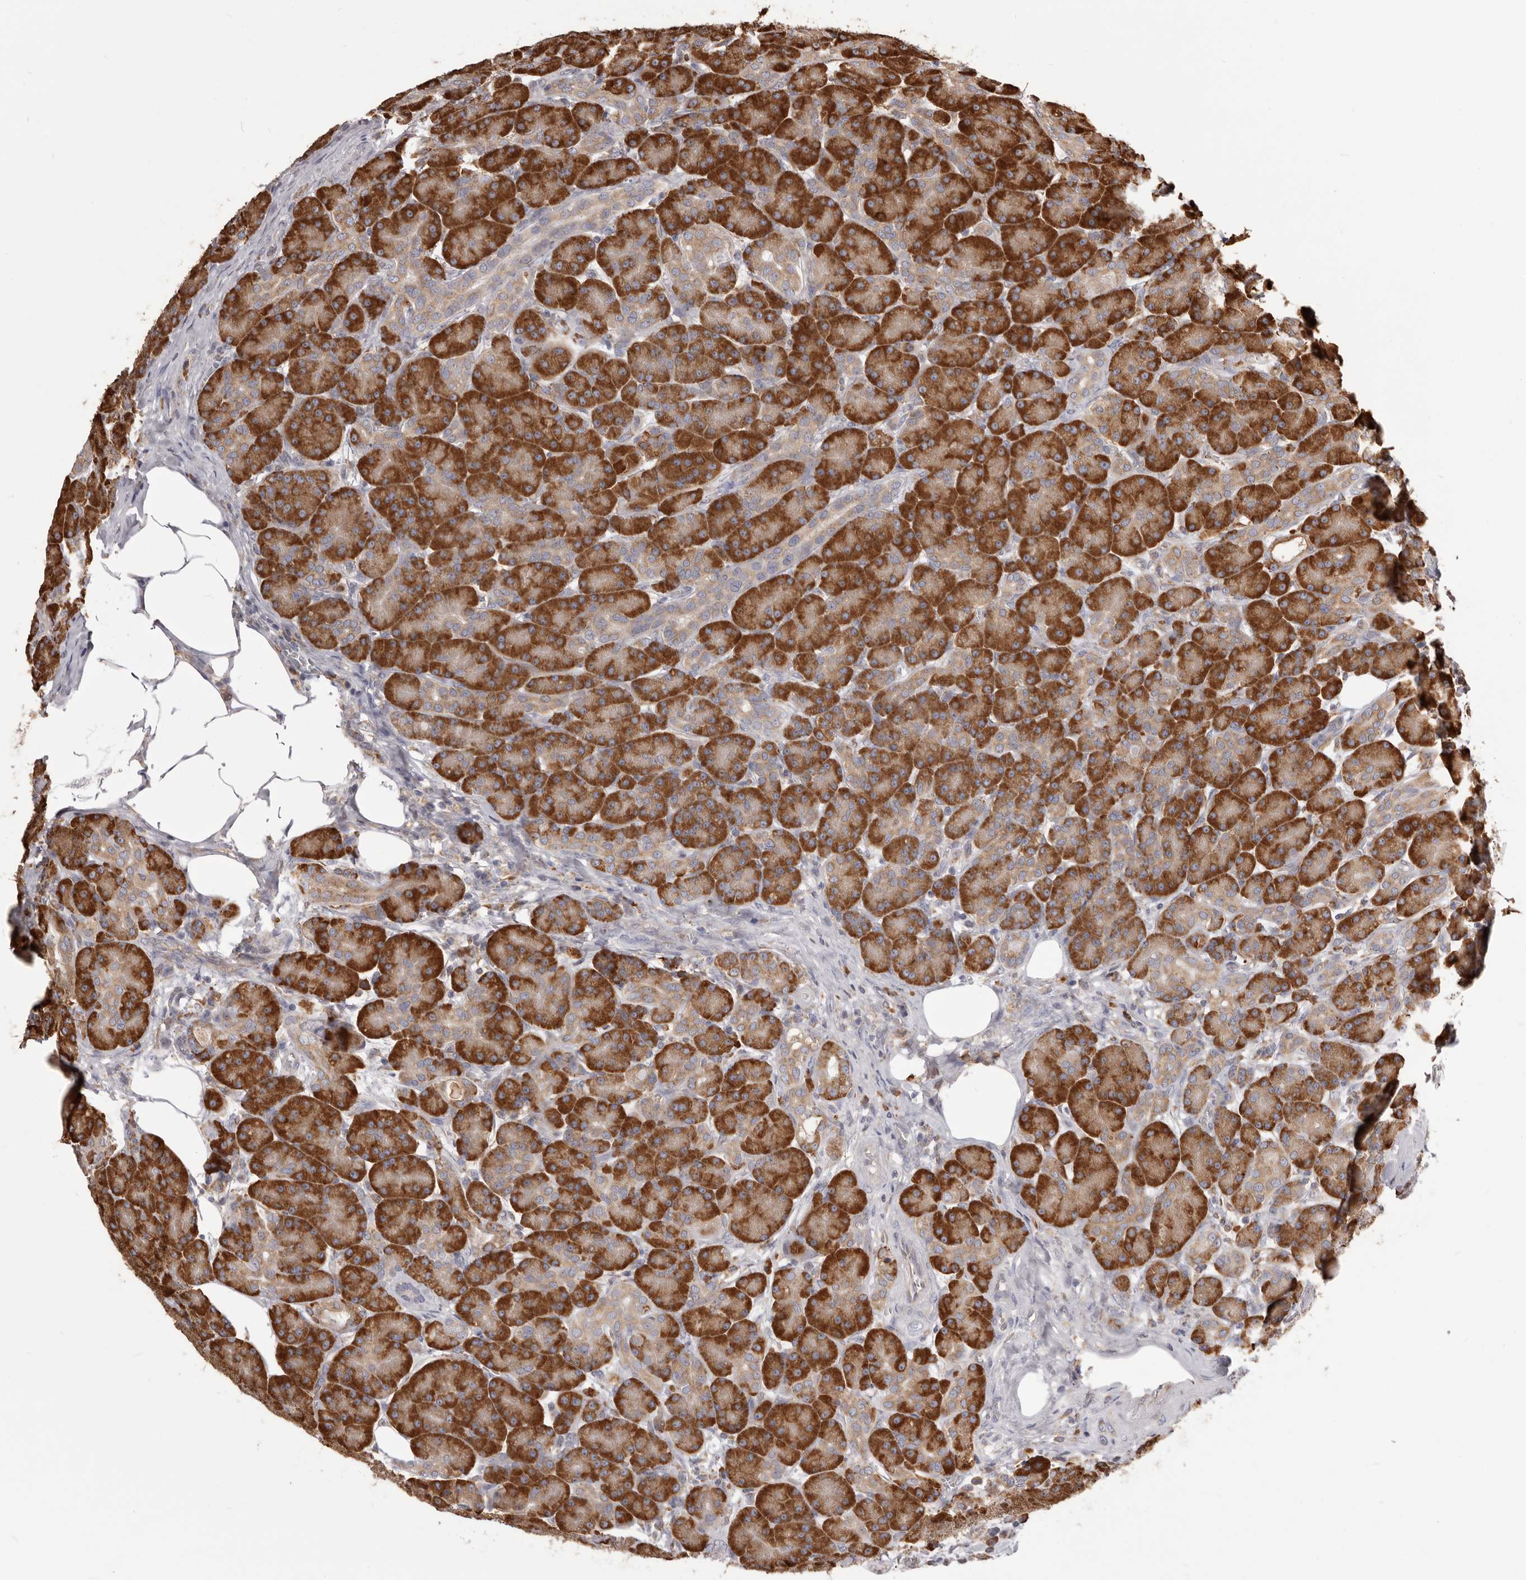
{"staining": {"intensity": "strong", "quantity": ">75%", "location": "cytoplasmic/membranous"}, "tissue": "pancreas", "cell_type": "Exocrine glandular cells", "image_type": "normal", "snomed": [{"axis": "morphology", "description": "Normal tissue, NOS"}, {"axis": "topography", "description": "Pancreas"}], "caption": "An image of pancreas stained for a protein exhibits strong cytoplasmic/membranous brown staining in exocrine glandular cells. (DAB IHC, brown staining for protein, blue staining for nuclei).", "gene": "QRSL1", "patient": {"sex": "male", "age": 63}}